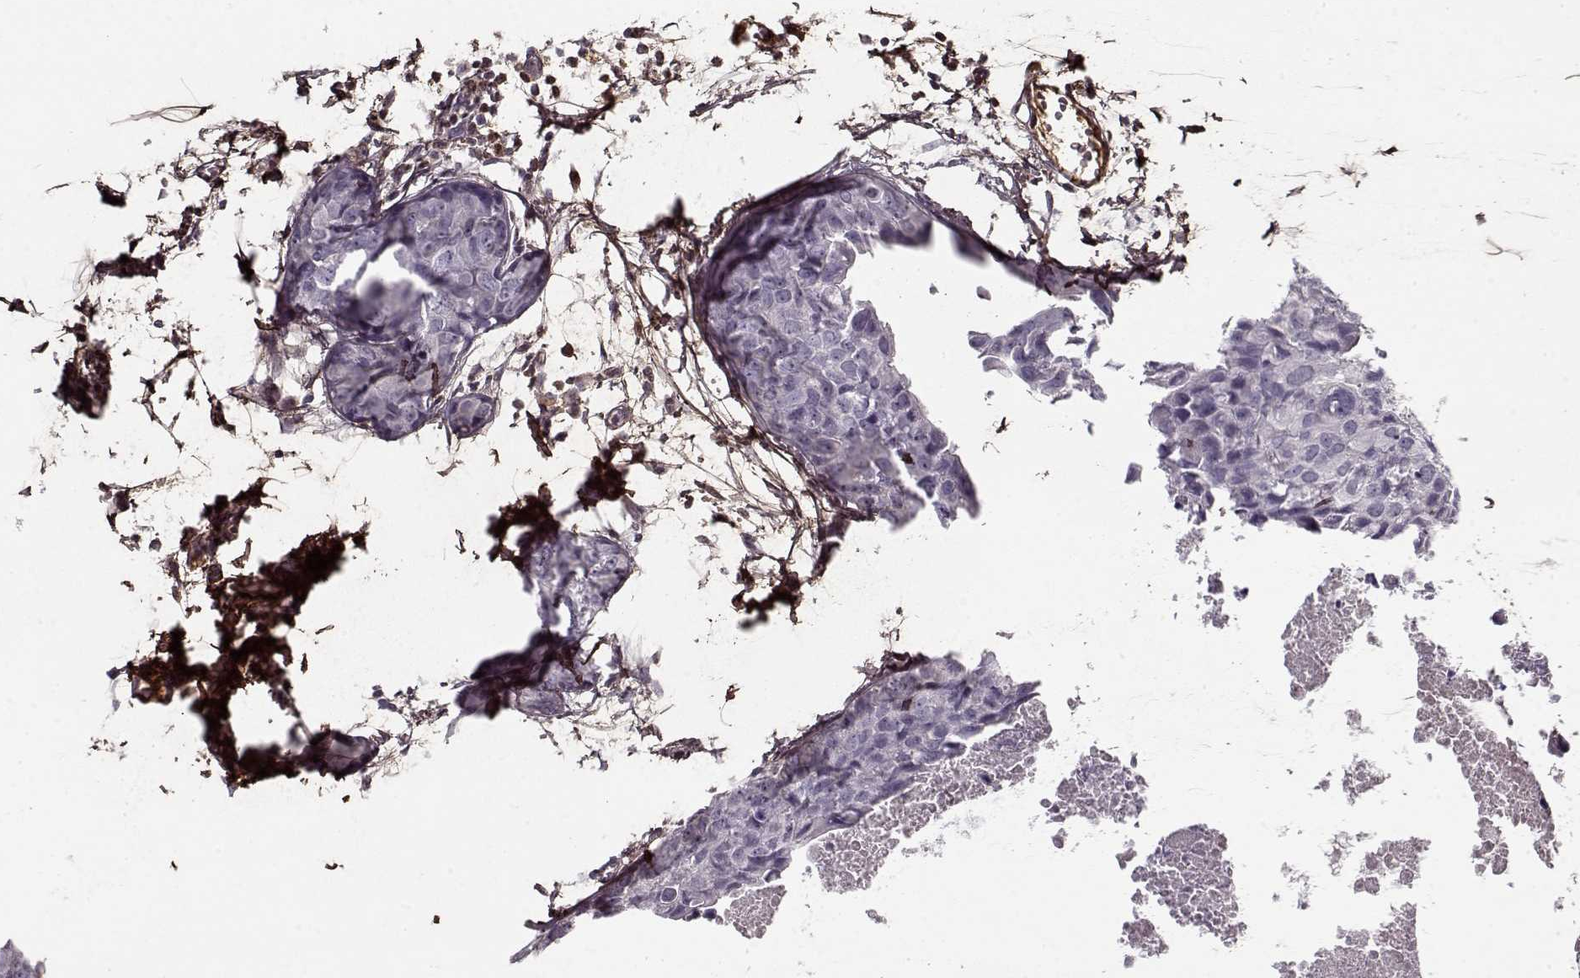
{"staining": {"intensity": "moderate", "quantity": "<25%", "location": "cytoplasmic/membranous"}, "tissue": "breast cancer", "cell_type": "Tumor cells", "image_type": "cancer", "snomed": [{"axis": "morphology", "description": "Duct carcinoma"}, {"axis": "topography", "description": "Breast"}], "caption": "Protein expression analysis of invasive ductal carcinoma (breast) displays moderate cytoplasmic/membranous positivity in approximately <25% of tumor cells.", "gene": "LUM", "patient": {"sex": "female", "age": 38}}